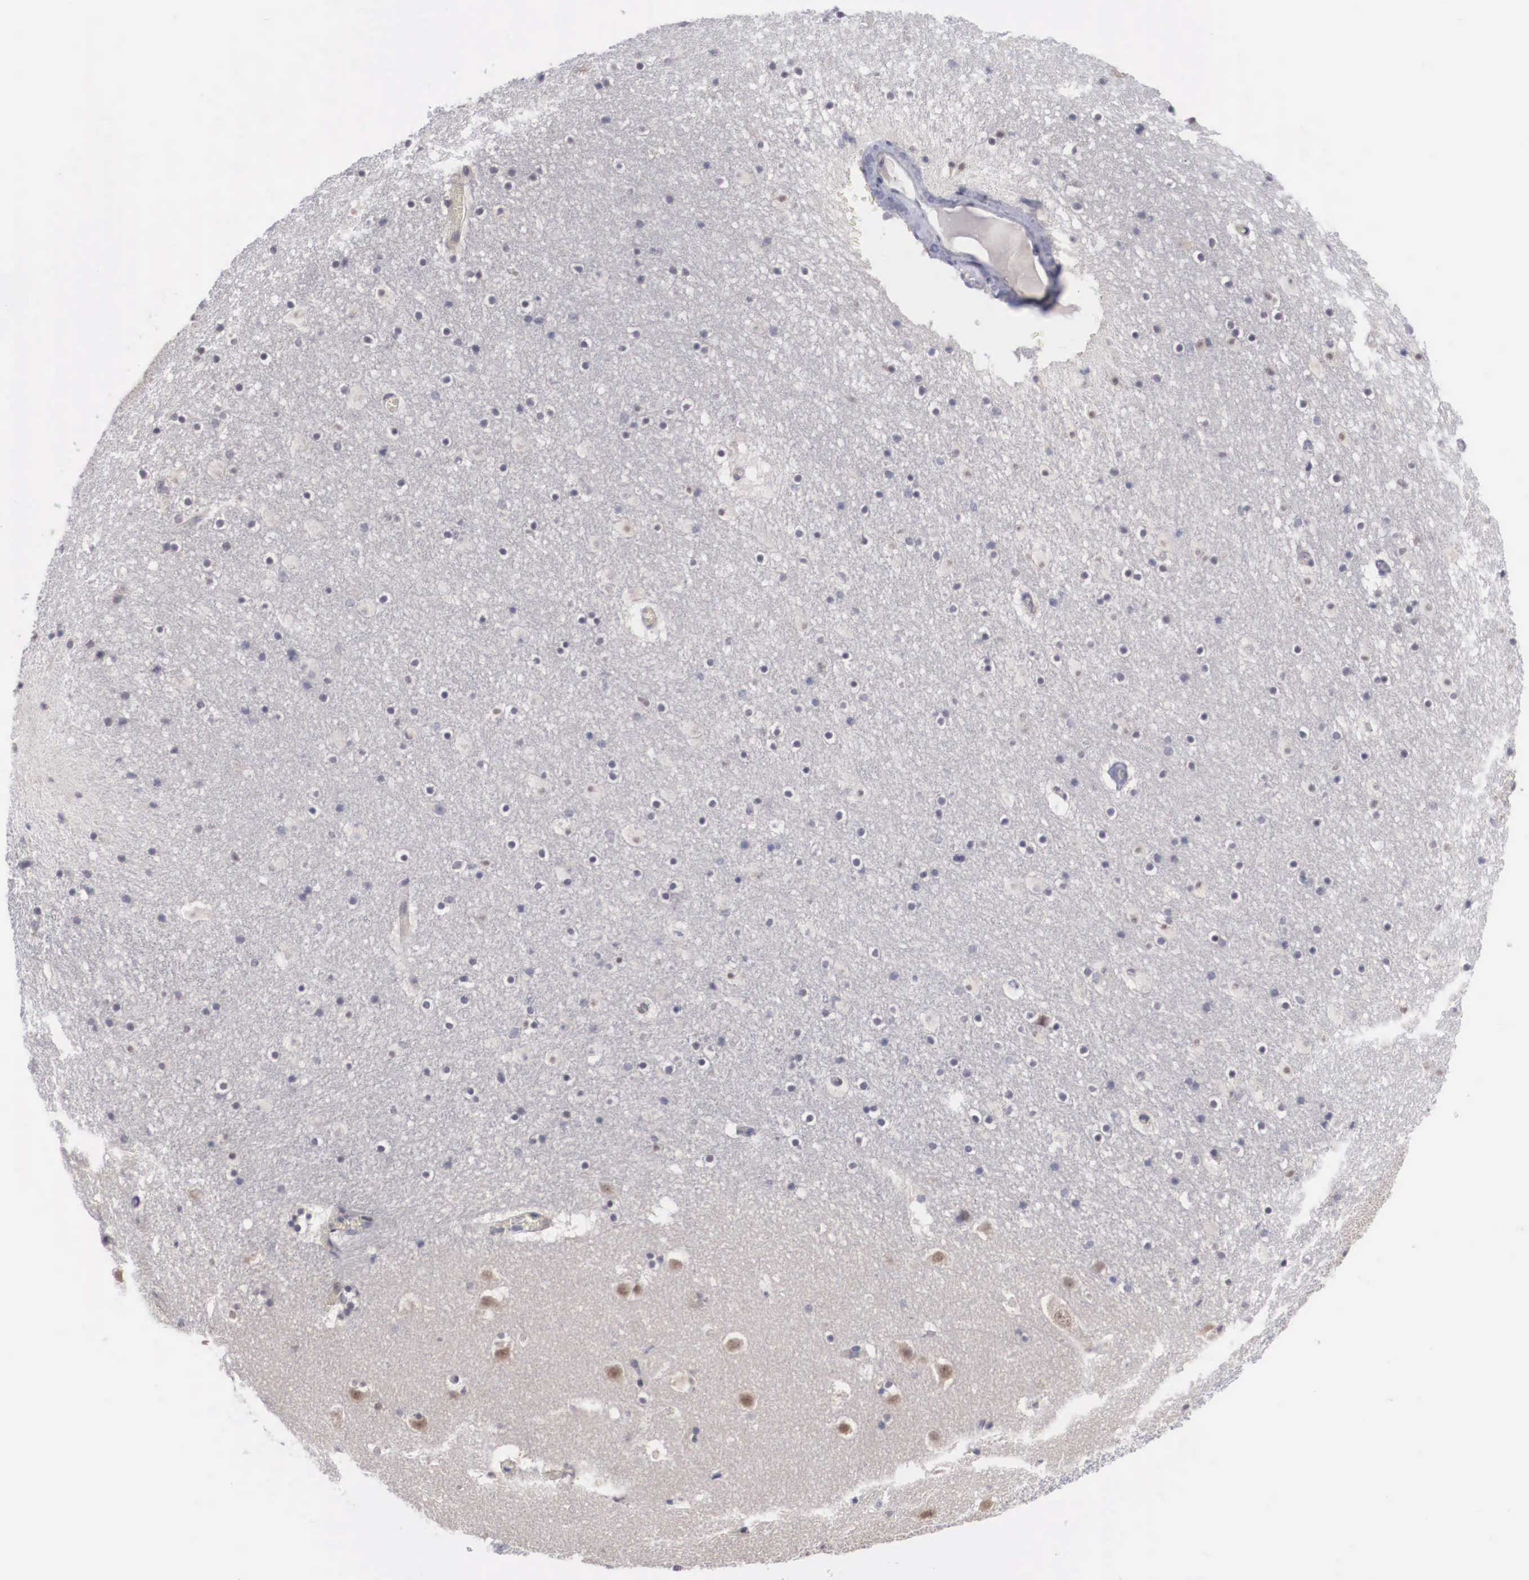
{"staining": {"intensity": "negative", "quantity": "none", "location": "none"}, "tissue": "caudate", "cell_type": "Glial cells", "image_type": "normal", "snomed": [{"axis": "morphology", "description": "Normal tissue, NOS"}, {"axis": "topography", "description": "Lateral ventricle wall"}], "caption": "DAB (3,3'-diaminobenzidine) immunohistochemical staining of benign human caudate exhibits no significant expression in glial cells.", "gene": "WDR89", "patient": {"sex": "male", "age": 45}}